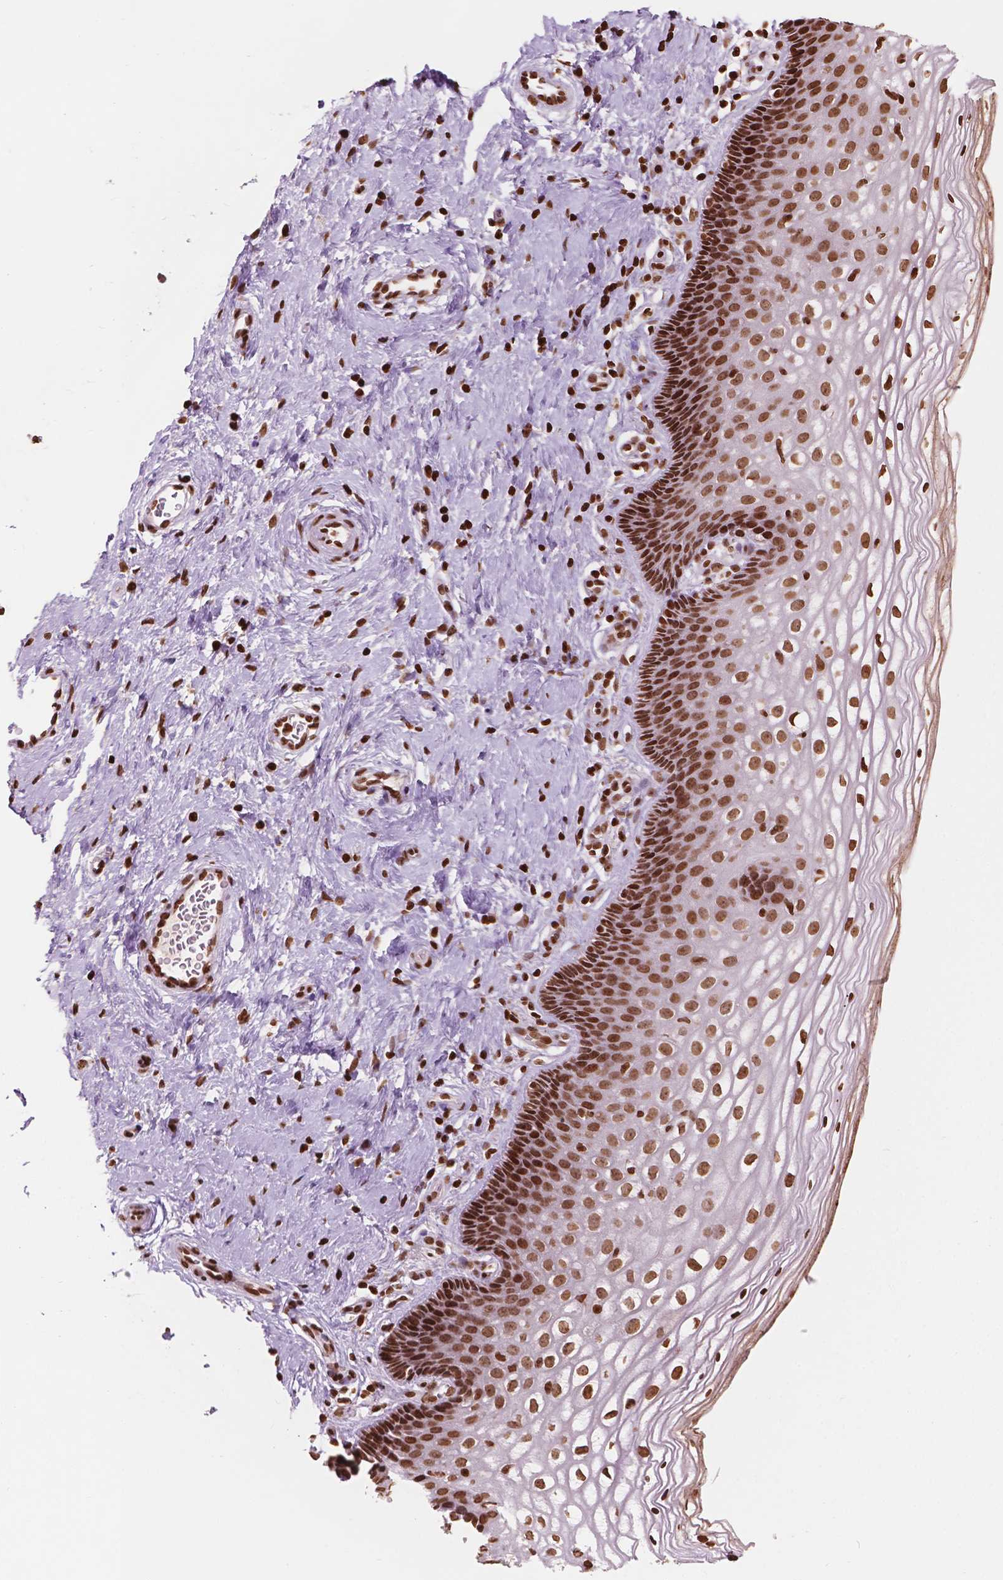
{"staining": {"intensity": "strong", "quantity": ">75%", "location": "nuclear"}, "tissue": "cervix", "cell_type": "Glandular cells", "image_type": "normal", "snomed": [{"axis": "morphology", "description": "Normal tissue, NOS"}, {"axis": "topography", "description": "Cervix"}], "caption": "This photomicrograph reveals IHC staining of benign cervix, with high strong nuclear positivity in about >75% of glandular cells.", "gene": "H3C7", "patient": {"sex": "female", "age": 34}}